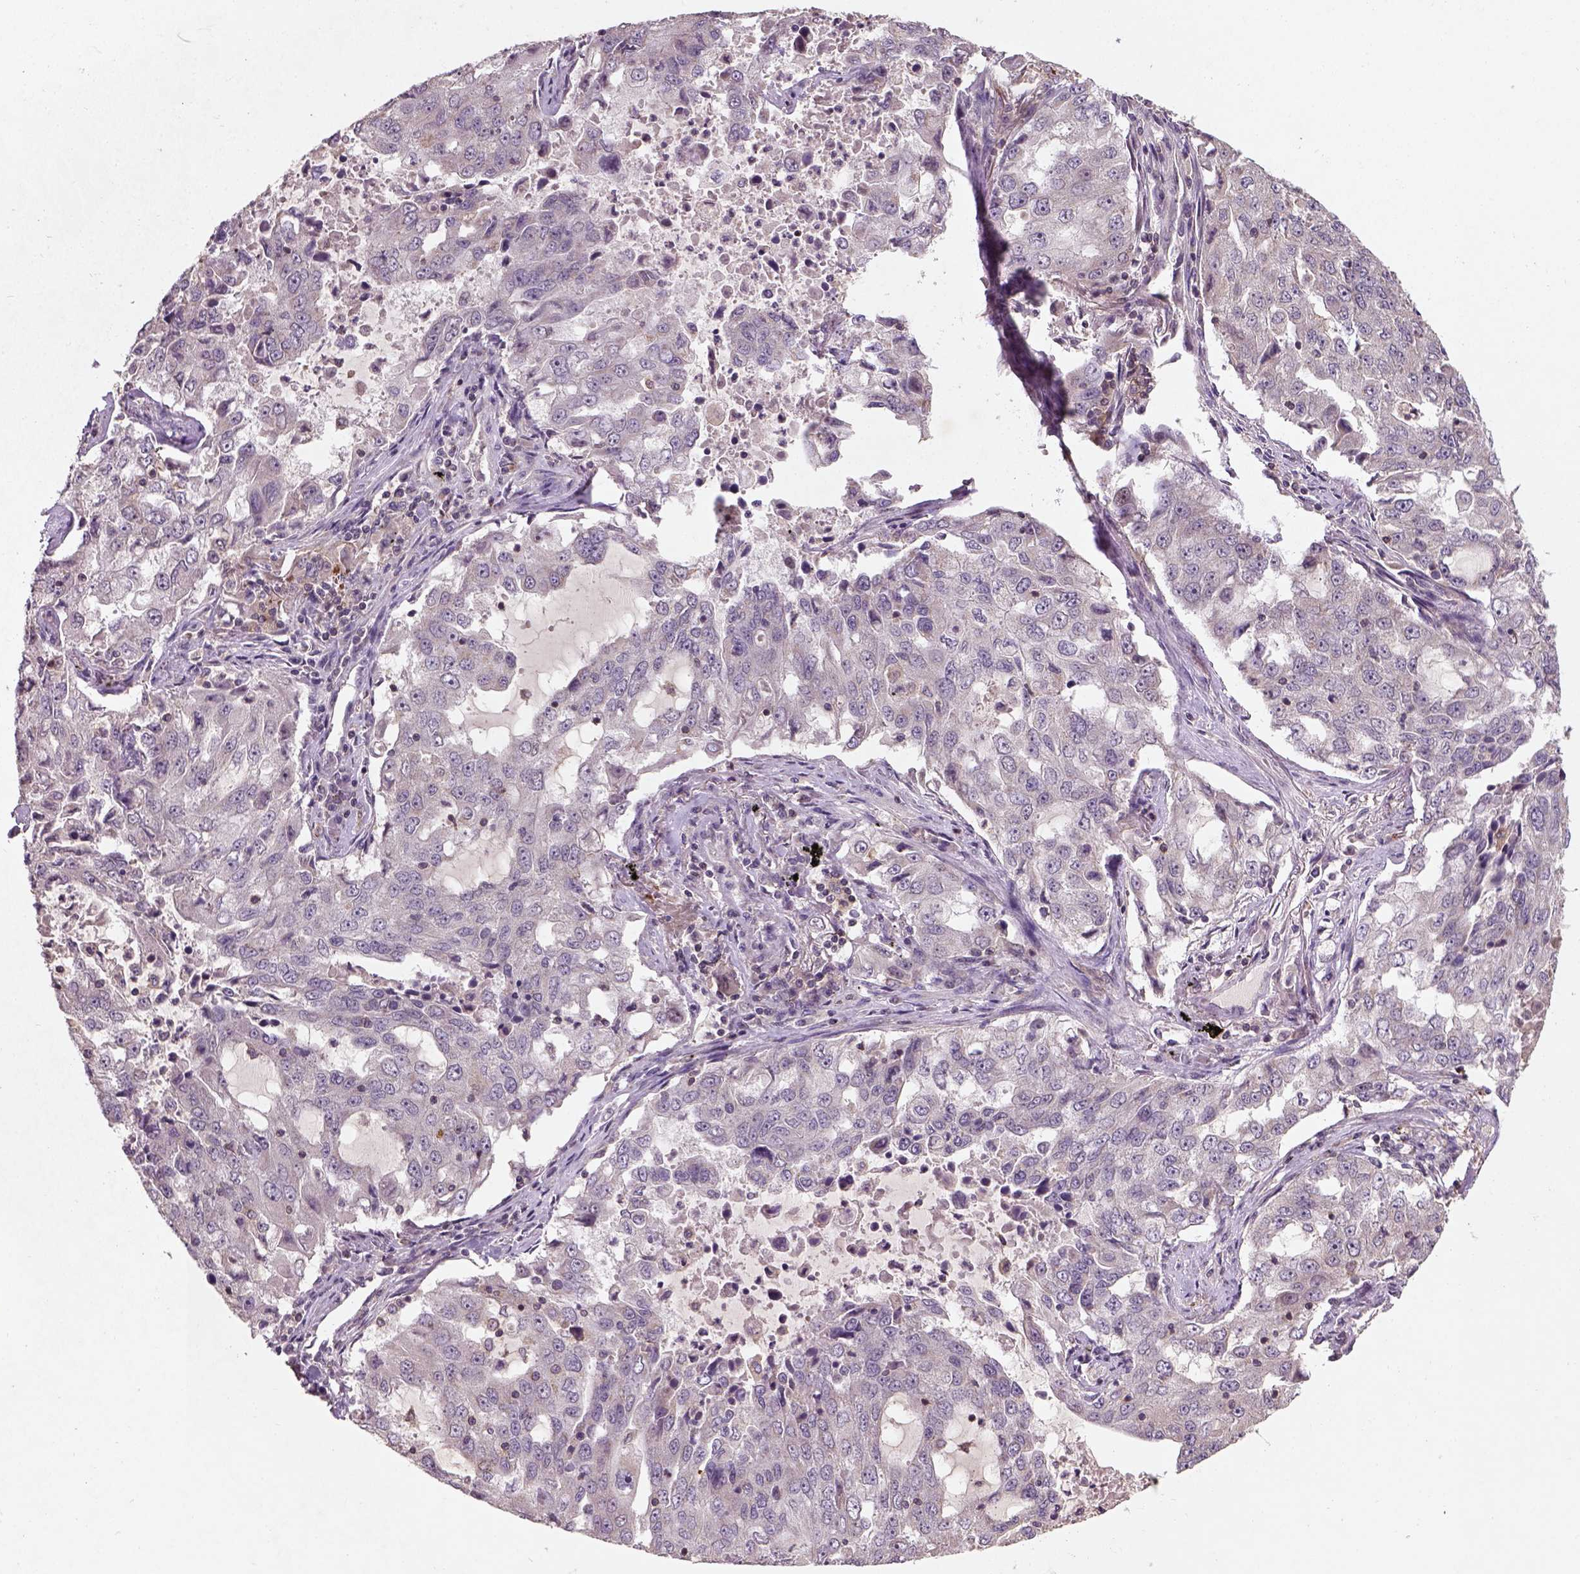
{"staining": {"intensity": "negative", "quantity": "none", "location": "none"}, "tissue": "lung cancer", "cell_type": "Tumor cells", "image_type": "cancer", "snomed": [{"axis": "morphology", "description": "Adenocarcinoma, NOS"}, {"axis": "topography", "description": "Lung"}], "caption": "The micrograph shows no significant expression in tumor cells of lung cancer (adenocarcinoma).", "gene": "CAMKK1", "patient": {"sex": "female", "age": 61}}